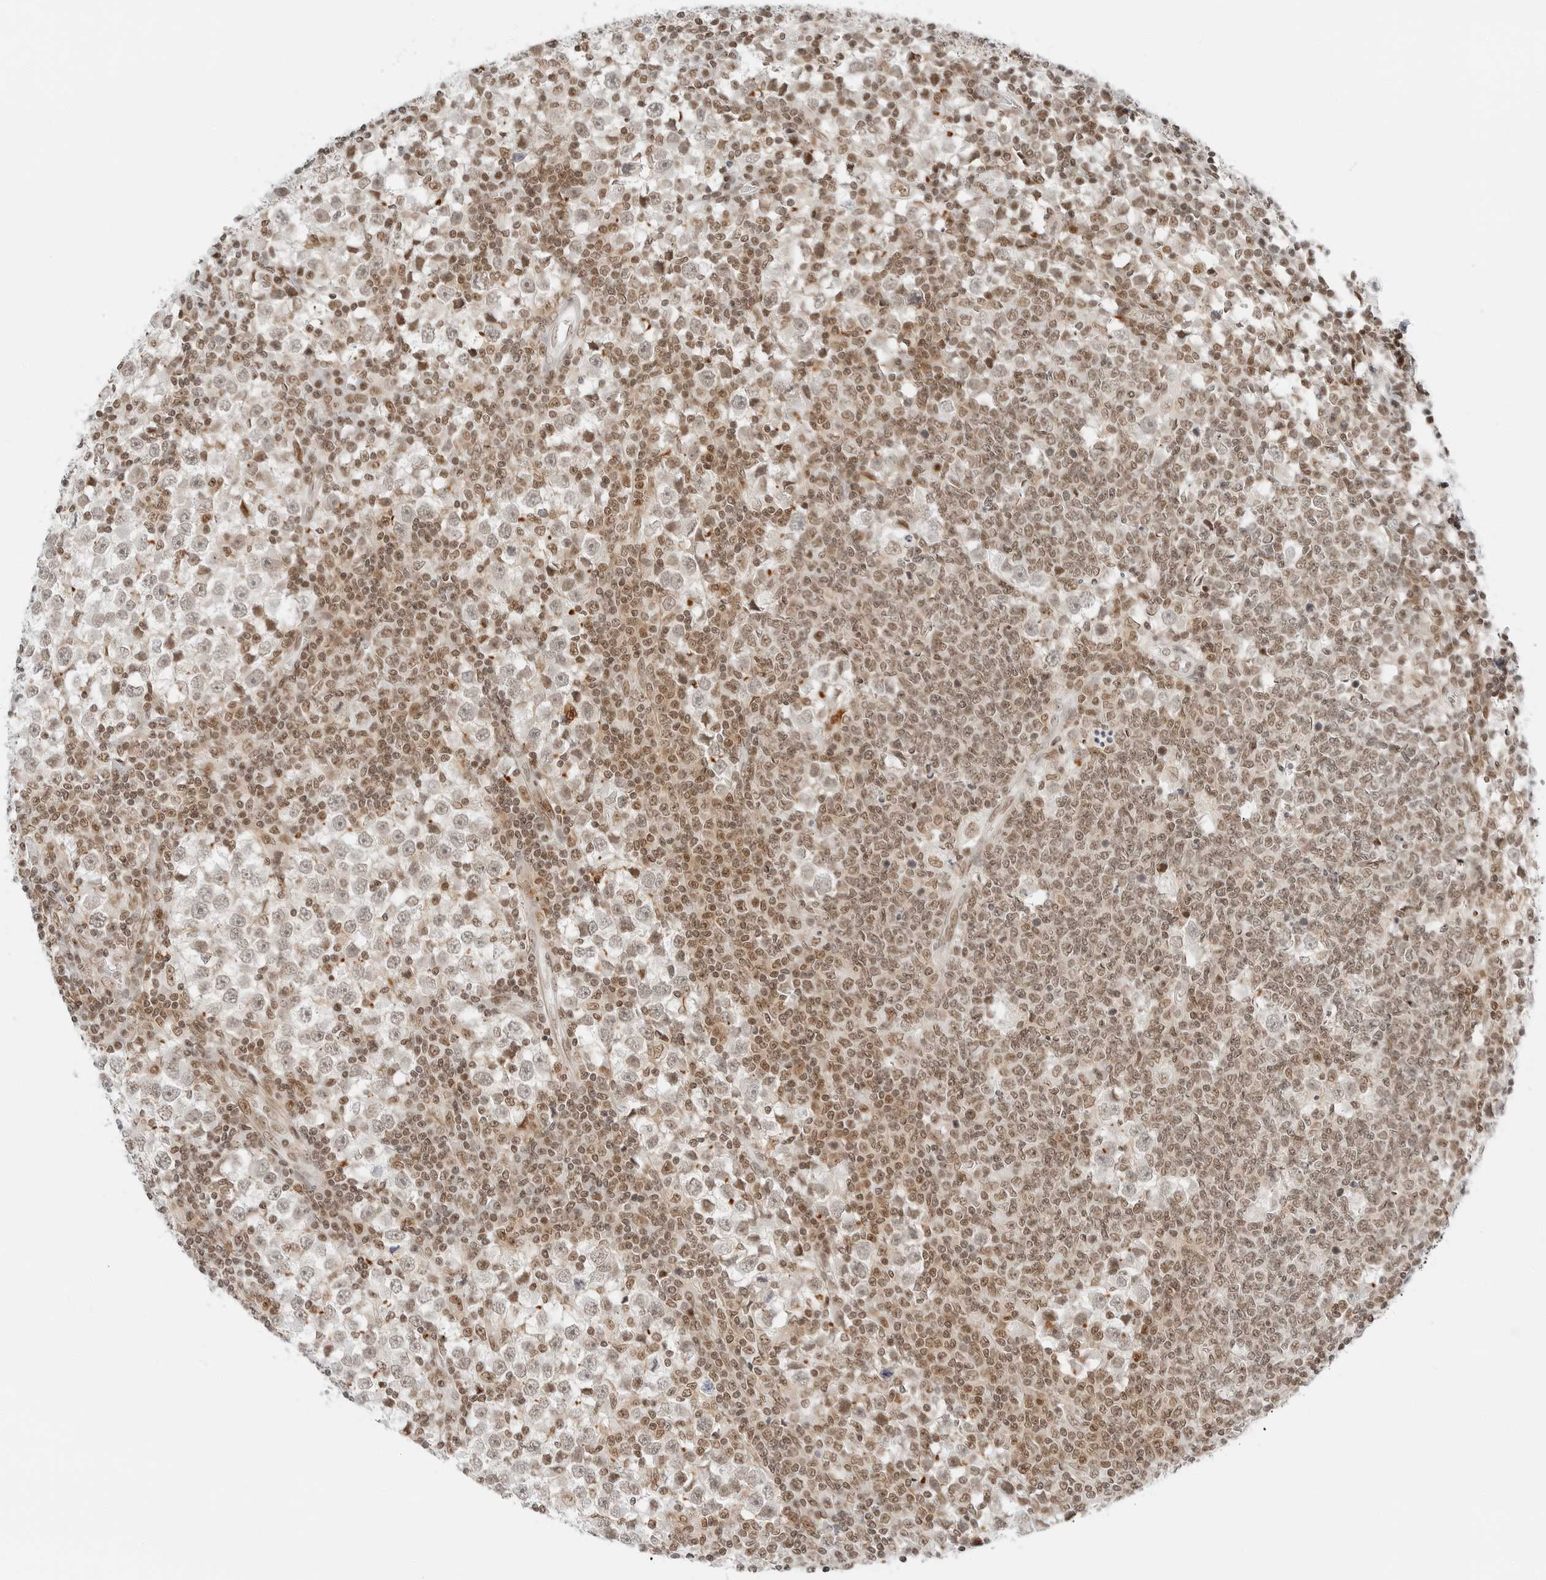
{"staining": {"intensity": "weak", "quantity": "25%-75%", "location": "cytoplasmic/membranous,nuclear"}, "tissue": "testis cancer", "cell_type": "Tumor cells", "image_type": "cancer", "snomed": [{"axis": "morphology", "description": "Seminoma, NOS"}, {"axis": "topography", "description": "Testis"}], "caption": "Tumor cells display weak cytoplasmic/membranous and nuclear staining in about 25%-75% of cells in testis cancer (seminoma). (brown staining indicates protein expression, while blue staining denotes nuclei).", "gene": "CRTC2", "patient": {"sex": "male", "age": 65}}